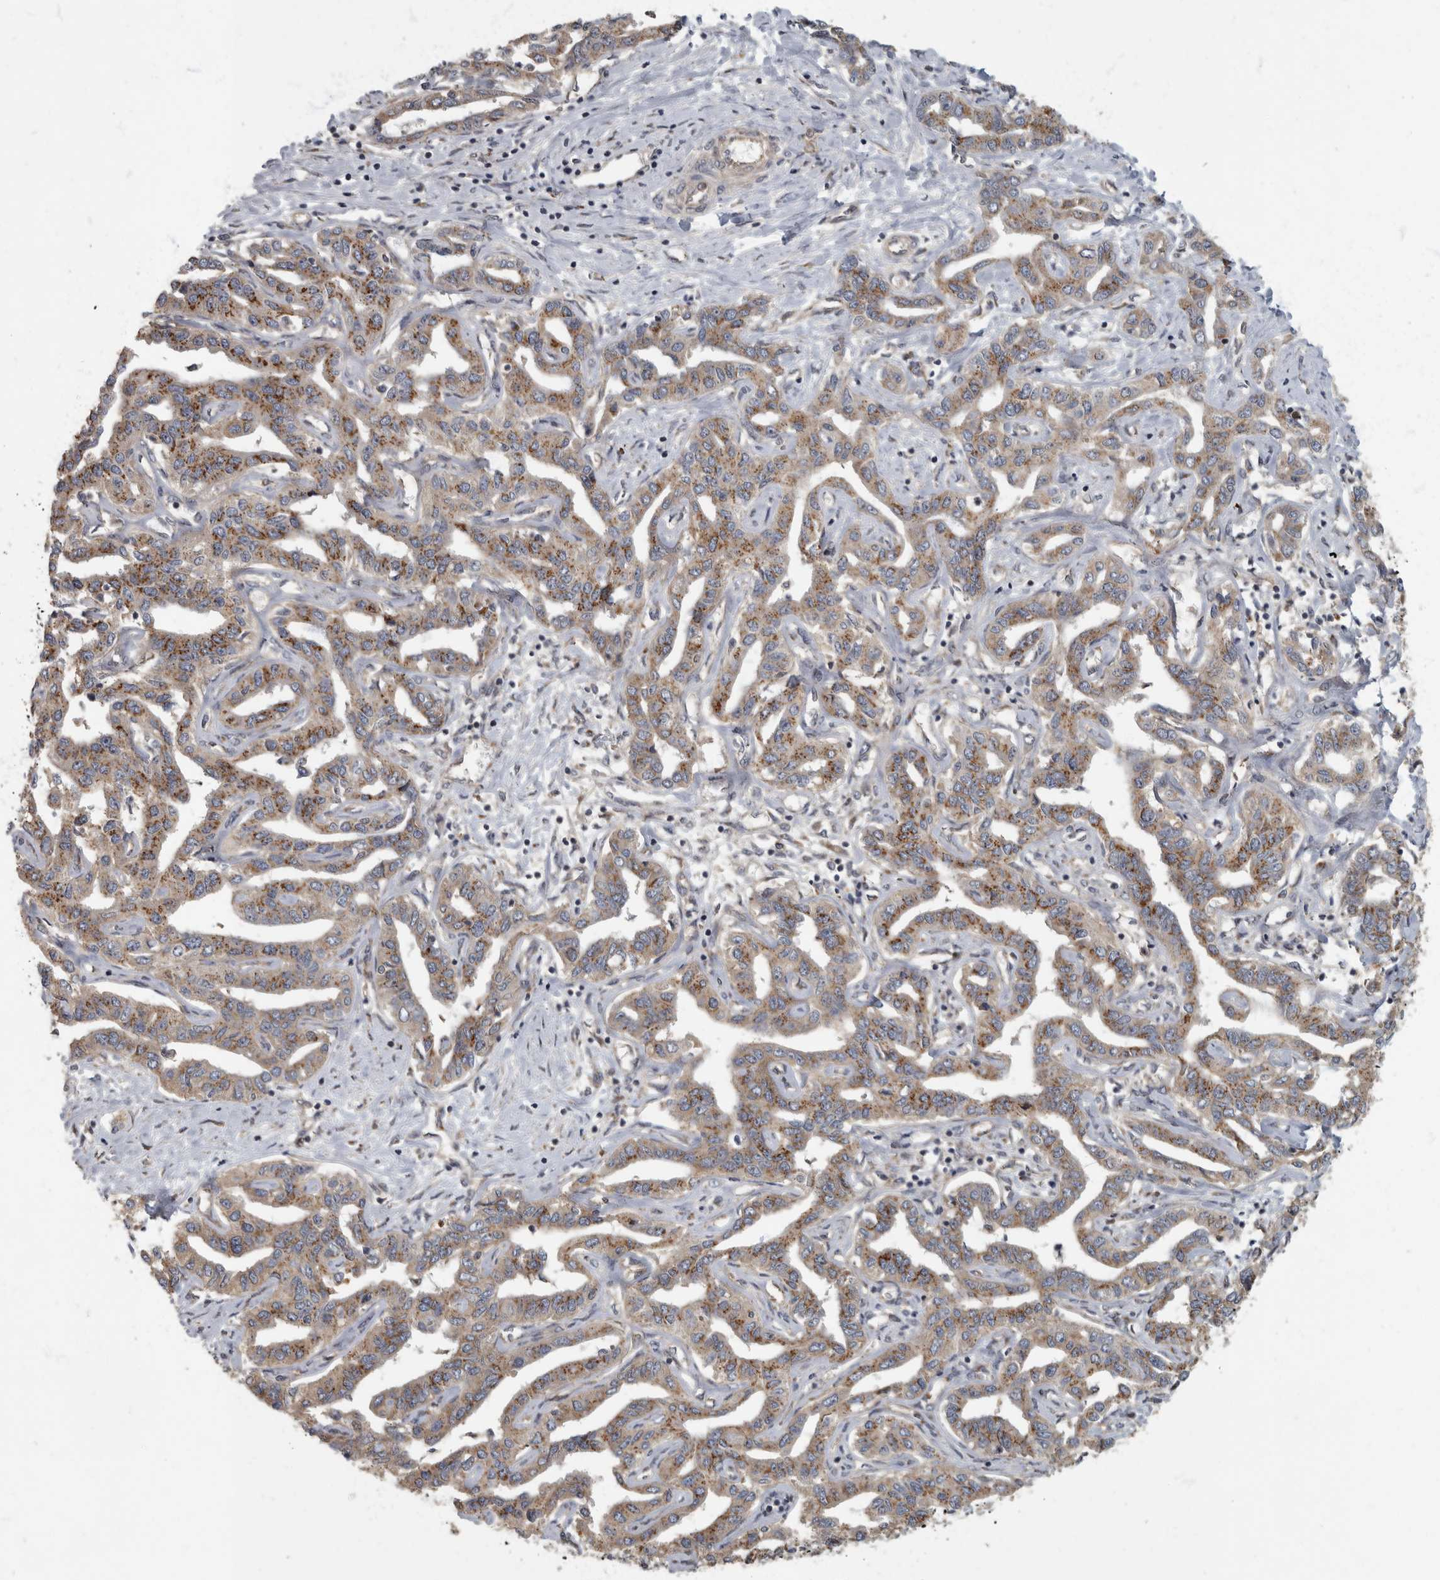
{"staining": {"intensity": "moderate", "quantity": ">75%", "location": "cytoplasmic/membranous"}, "tissue": "liver cancer", "cell_type": "Tumor cells", "image_type": "cancer", "snomed": [{"axis": "morphology", "description": "Cholangiocarcinoma"}, {"axis": "topography", "description": "Liver"}], "caption": "This micrograph reveals liver cancer stained with immunohistochemistry to label a protein in brown. The cytoplasmic/membranous of tumor cells show moderate positivity for the protein. Nuclei are counter-stained blue.", "gene": "IQCK", "patient": {"sex": "male", "age": 59}}